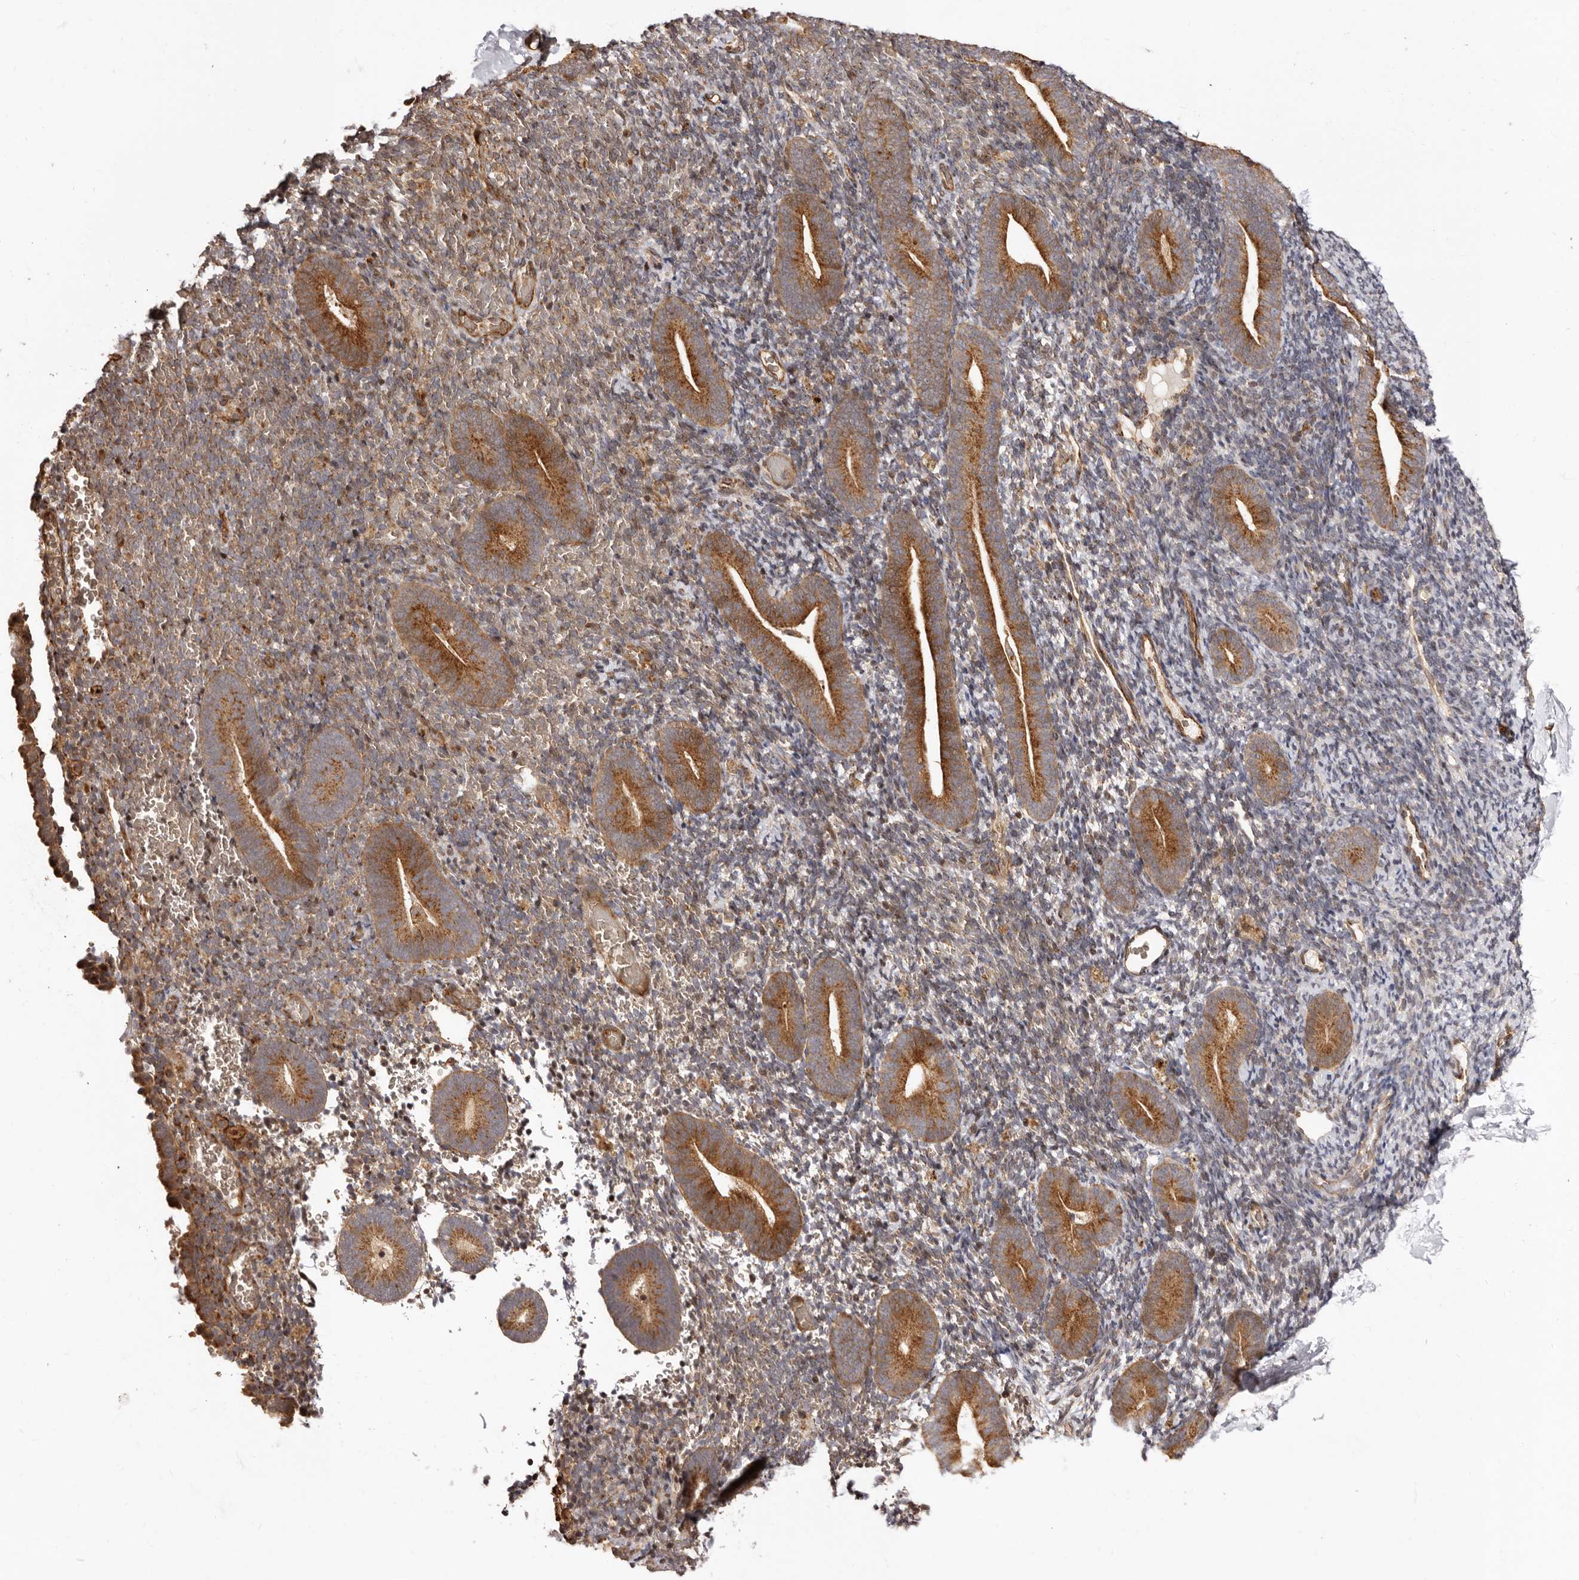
{"staining": {"intensity": "moderate", "quantity": "25%-75%", "location": "cytoplasmic/membranous"}, "tissue": "endometrium", "cell_type": "Cells in endometrial stroma", "image_type": "normal", "snomed": [{"axis": "morphology", "description": "Normal tissue, NOS"}, {"axis": "topography", "description": "Endometrium"}], "caption": "Cells in endometrial stroma show medium levels of moderate cytoplasmic/membranous staining in approximately 25%-75% of cells in normal endometrium. (brown staining indicates protein expression, while blue staining denotes nuclei).", "gene": "GPR27", "patient": {"sex": "female", "age": 51}}